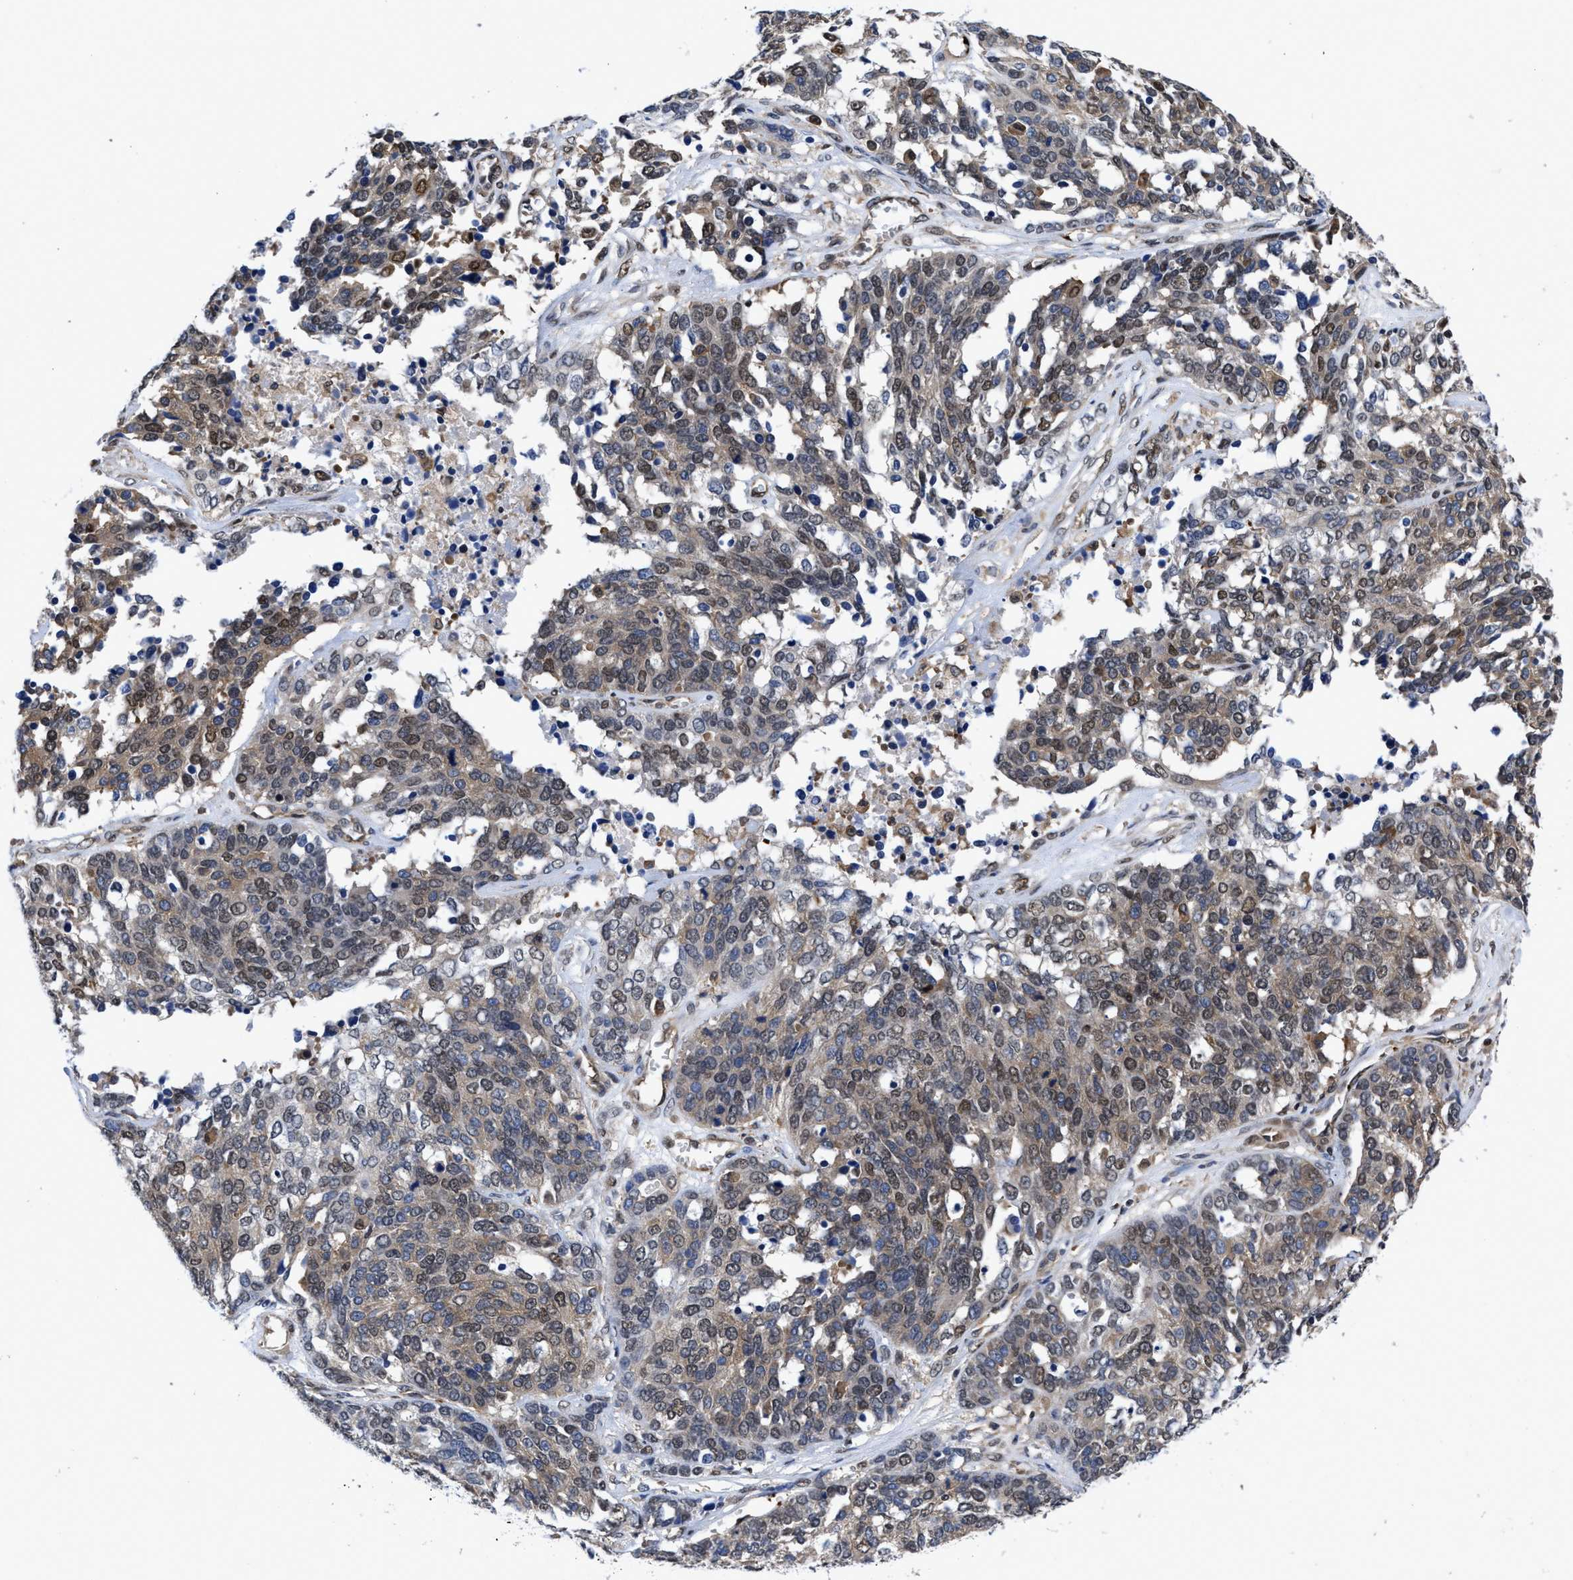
{"staining": {"intensity": "weak", "quantity": ">75%", "location": "nuclear"}, "tissue": "ovarian cancer", "cell_type": "Tumor cells", "image_type": "cancer", "snomed": [{"axis": "morphology", "description": "Cystadenocarcinoma, serous, NOS"}, {"axis": "topography", "description": "Ovary"}], "caption": "An immunohistochemistry micrograph of neoplastic tissue is shown. Protein staining in brown shows weak nuclear positivity in ovarian serous cystadenocarcinoma within tumor cells. Using DAB (3,3'-diaminobenzidine) (brown) and hematoxylin (blue) stains, captured at high magnification using brightfield microscopy.", "gene": "ACLY", "patient": {"sex": "female", "age": 44}}